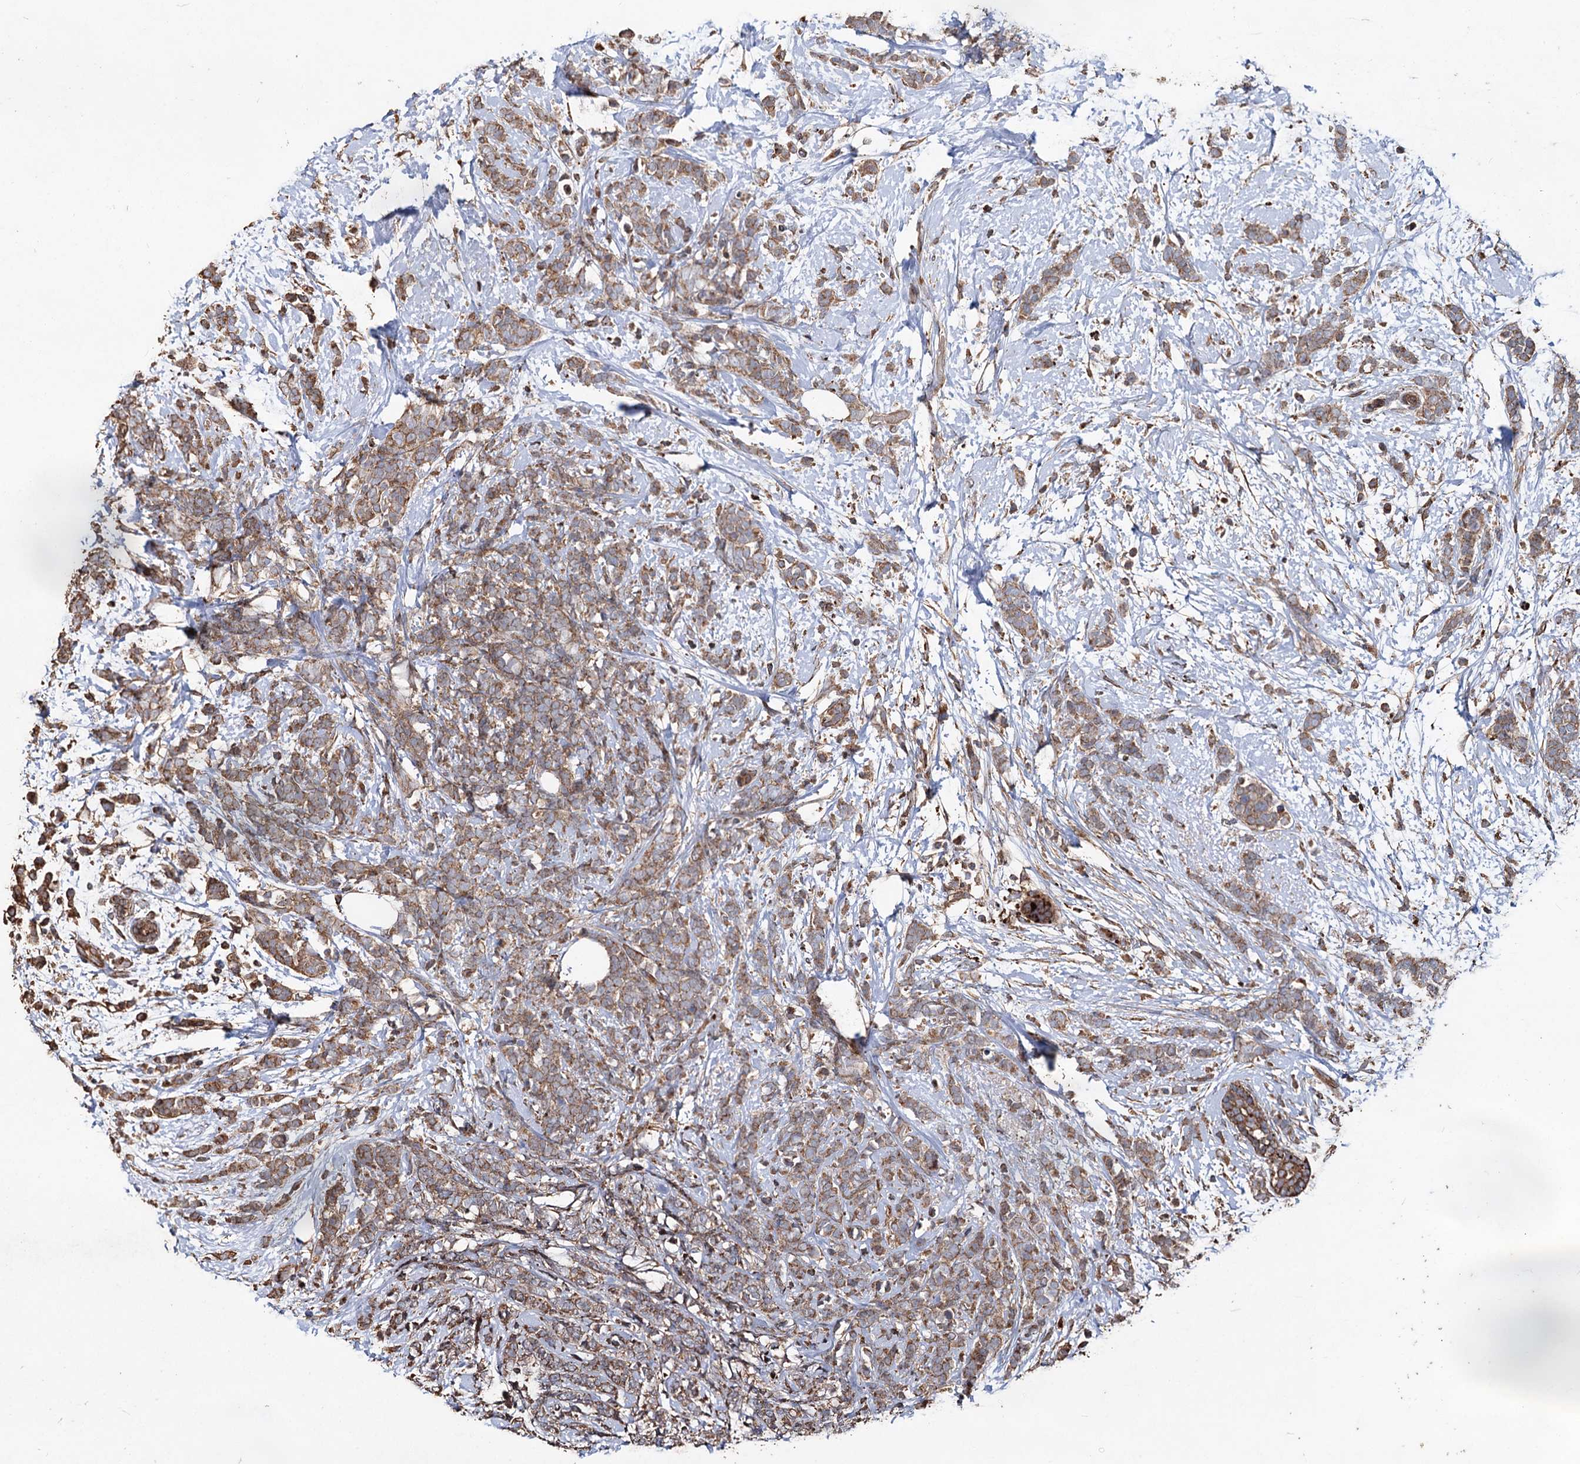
{"staining": {"intensity": "moderate", "quantity": ">75%", "location": "cytoplasmic/membranous"}, "tissue": "breast cancer", "cell_type": "Tumor cells", "image_type": "cancer", "snomed": [{"axis": "morphology", "description": "Lobular carcinoma"}, {"axis": "topography", "description": "Breast"}], "caption": "Immunohistochemistry (DAB) staining of human breast lobular carcinoma displays moderate cytoplasmic/membranous protein positivity in about >75% of tumor cells. The staining was performed using DAB (3,3'-diaminobenzidine), with brown indicating positive protein expression. Nuclei are stained blue with hematoxylin.", "gene": "NOTCH2NLA", "patient": {"sex": "female", "age": 58}}